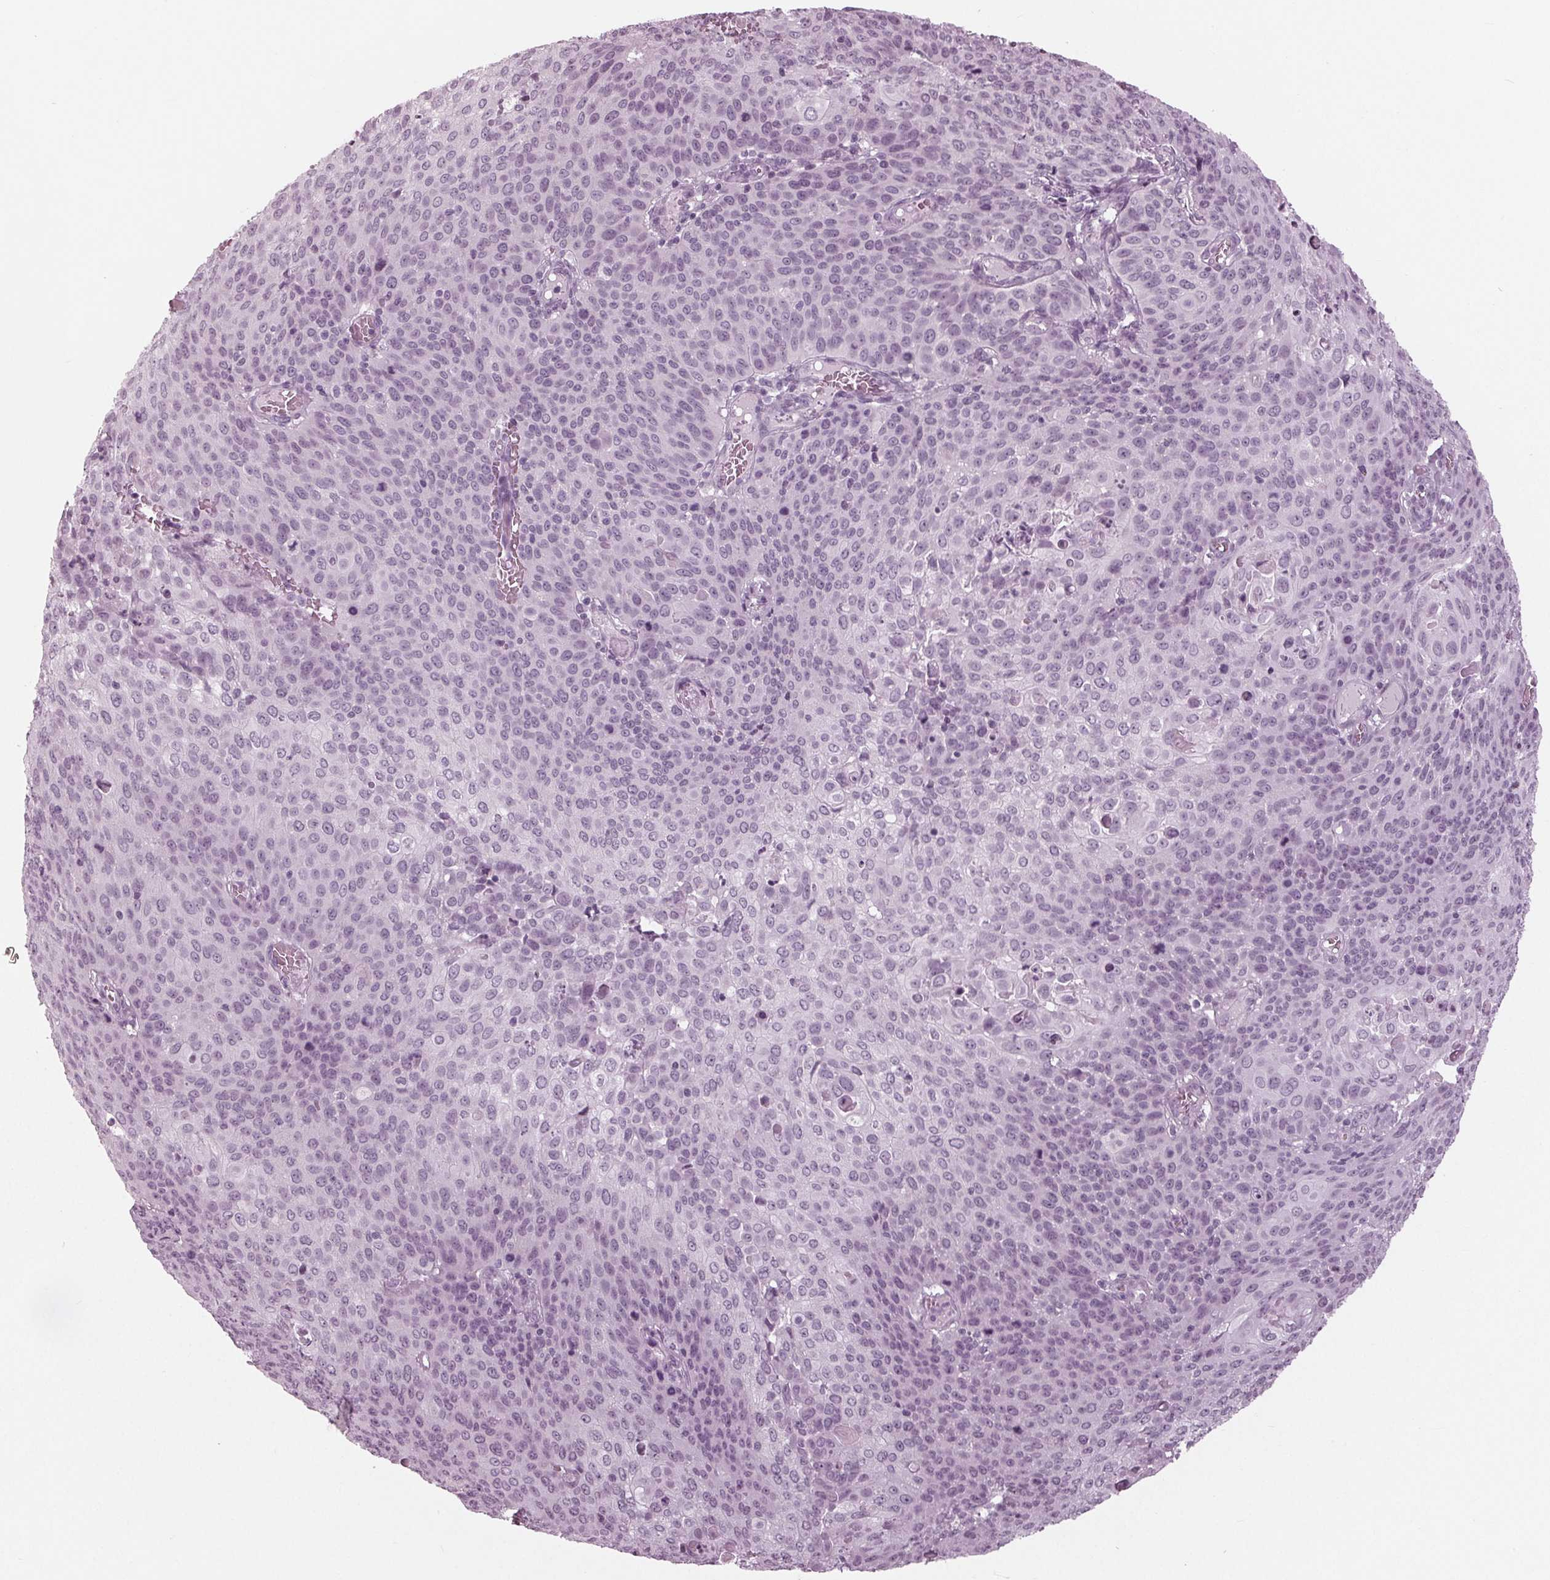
{"staining": {"intensity": "negative", "quantity": "none", "location": "none"}, "tissue": "cervical cancer", "cell_type": "Tumor cells", "image_type": "cancer", "snomed": [{"axis": "morphology", "description": "Squamous cell carcinoma, NOS"}, {"axis": "topography", "description": "Cervix"}], "caption": "Micrograph shows no significant protein staining in tumor cells of cervical cancer (squamous cell carcinoma).", "gene": "KRT28", "patient": {"sex": "female", "age": 65}}